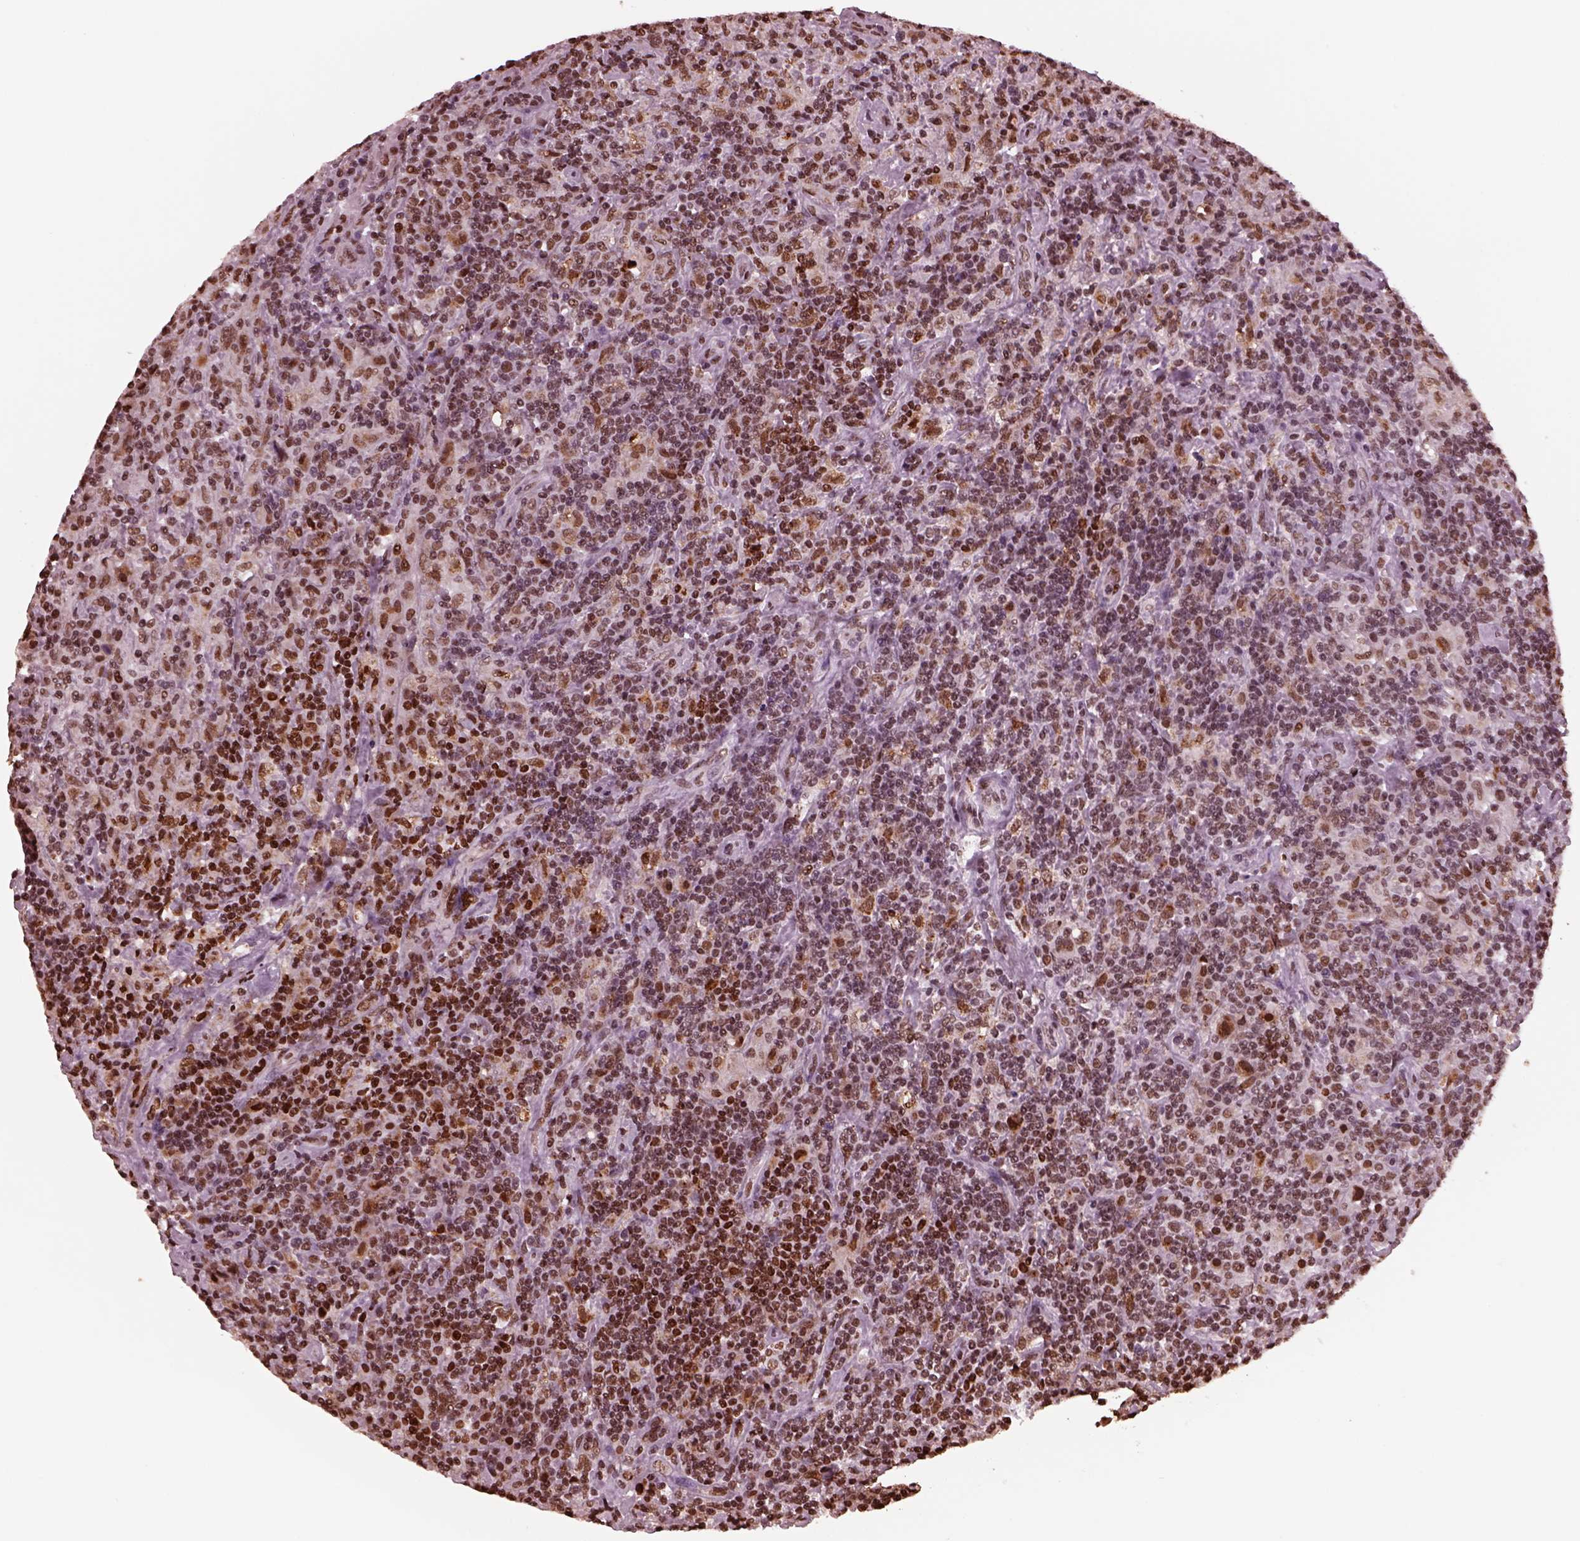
{"staining": {"intensity": "moderate", "quantity": ">75%", "location": "nuclear"}, "tissue": "lymphoma", "cell_type": "Tumor cells", "image_type": "cancer", "snomed": [{"axis": "morphology", "description": "Hodgkin's disease, NOS"}, {"axis": "topography", "description": "Lymph node"}], "caption": "Human Hodgkin's disease stained with a brown dye shows moderate nuclear positive expression in about >75% of tumor cells.", "gene": "NSD1", "patient": {"sex": "male", "age": 70}}